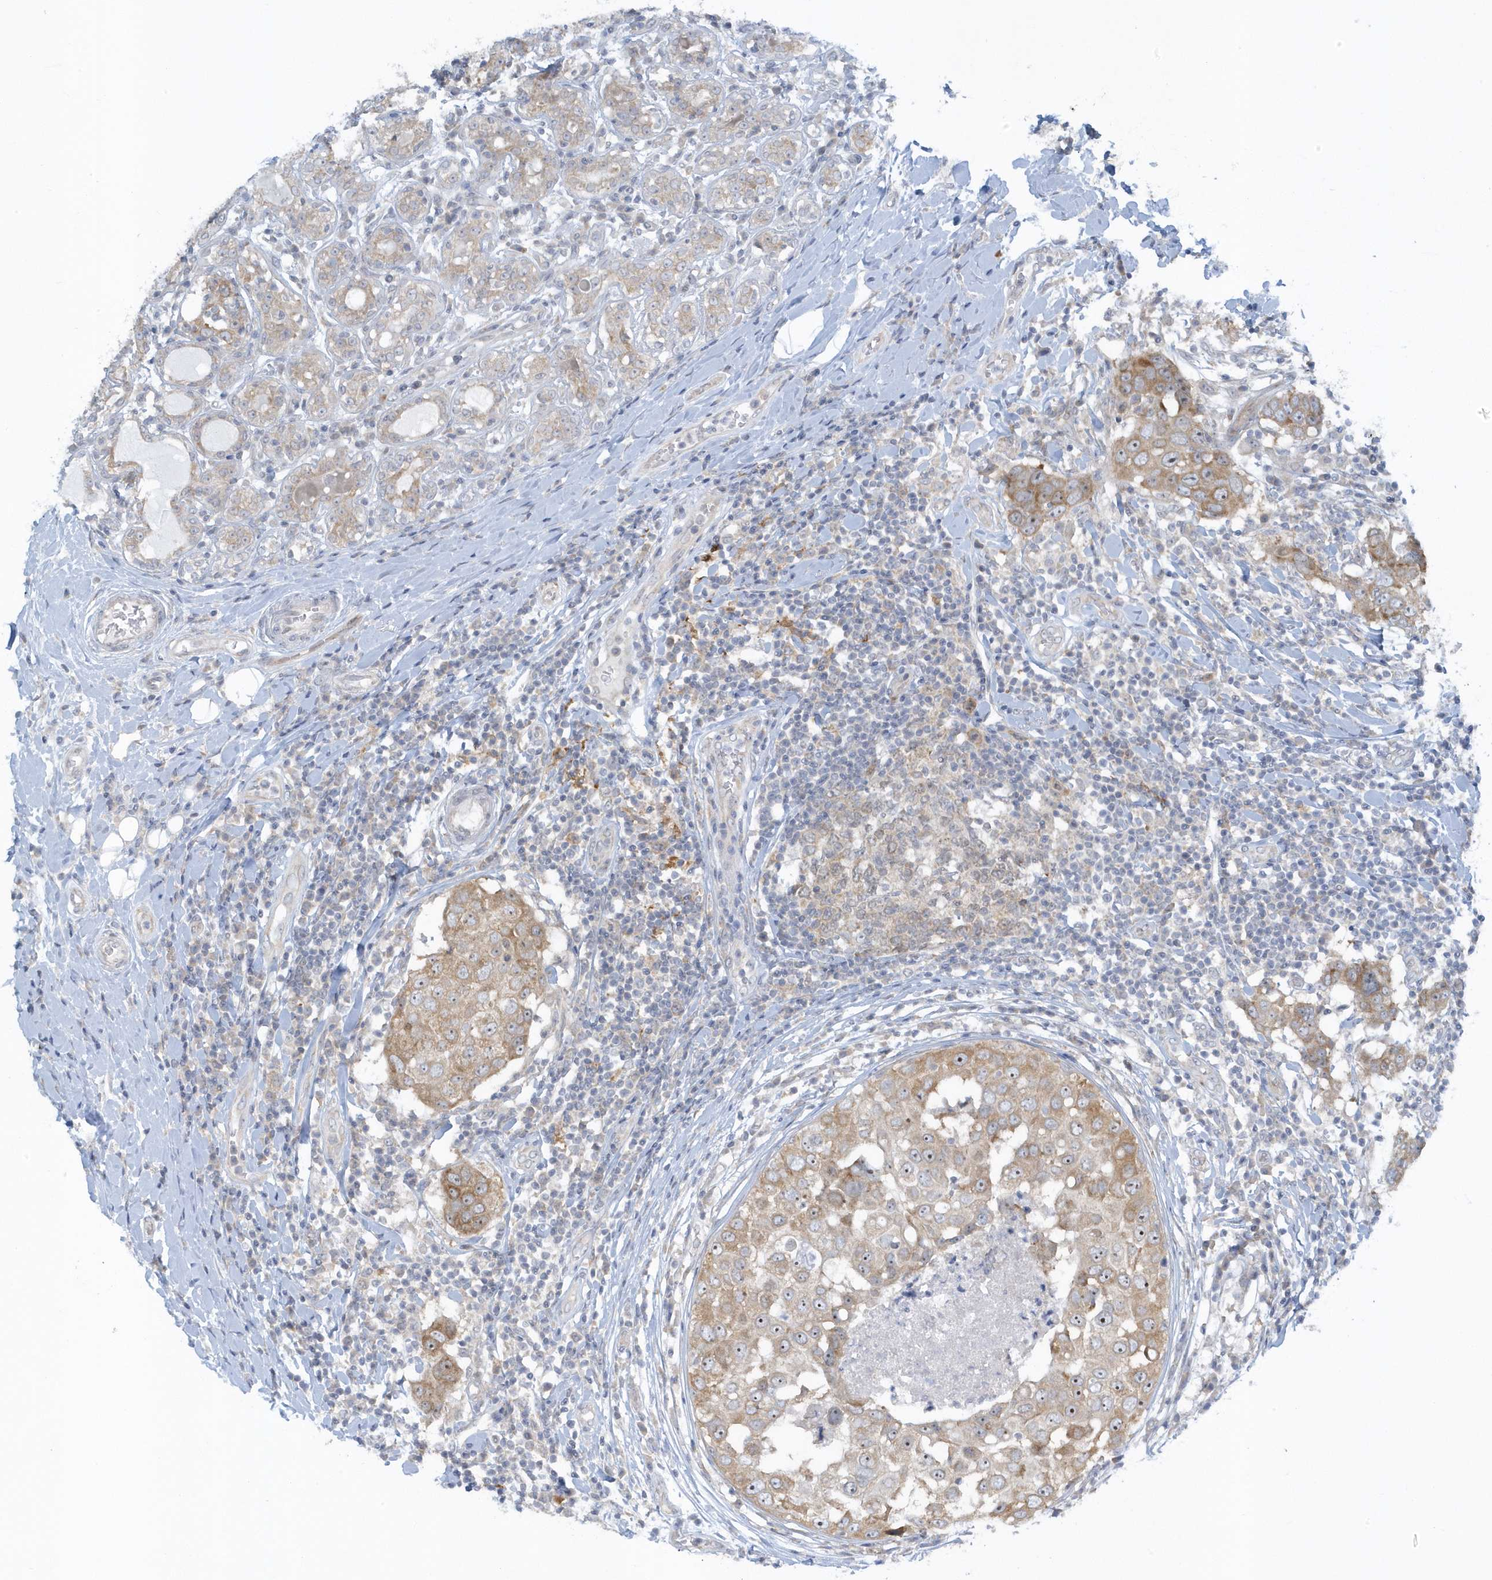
{"staining": {"intensity": "moderate", "quantity": ">75%", "location": "cytoplasmic/membranous,nuclear"}, "tissue": "breast cancer", "cell_type": "Tumor cells", "image_type": "cancer", "snomed": [{"axis": "morphology", "description": "Duct carcinoma"}, {"axis": "topography", "description": "Breast"}], "caption": "There is medium levels of moderate cytoplasmic/membranous and nuclear positivity in tumor cells of invasive ductal carcinoma (breast), as demonstrated by immunohistochemical staining (brown color).", "gene": "SCN3A", "patient": {"sex": "female", "age": 27}}